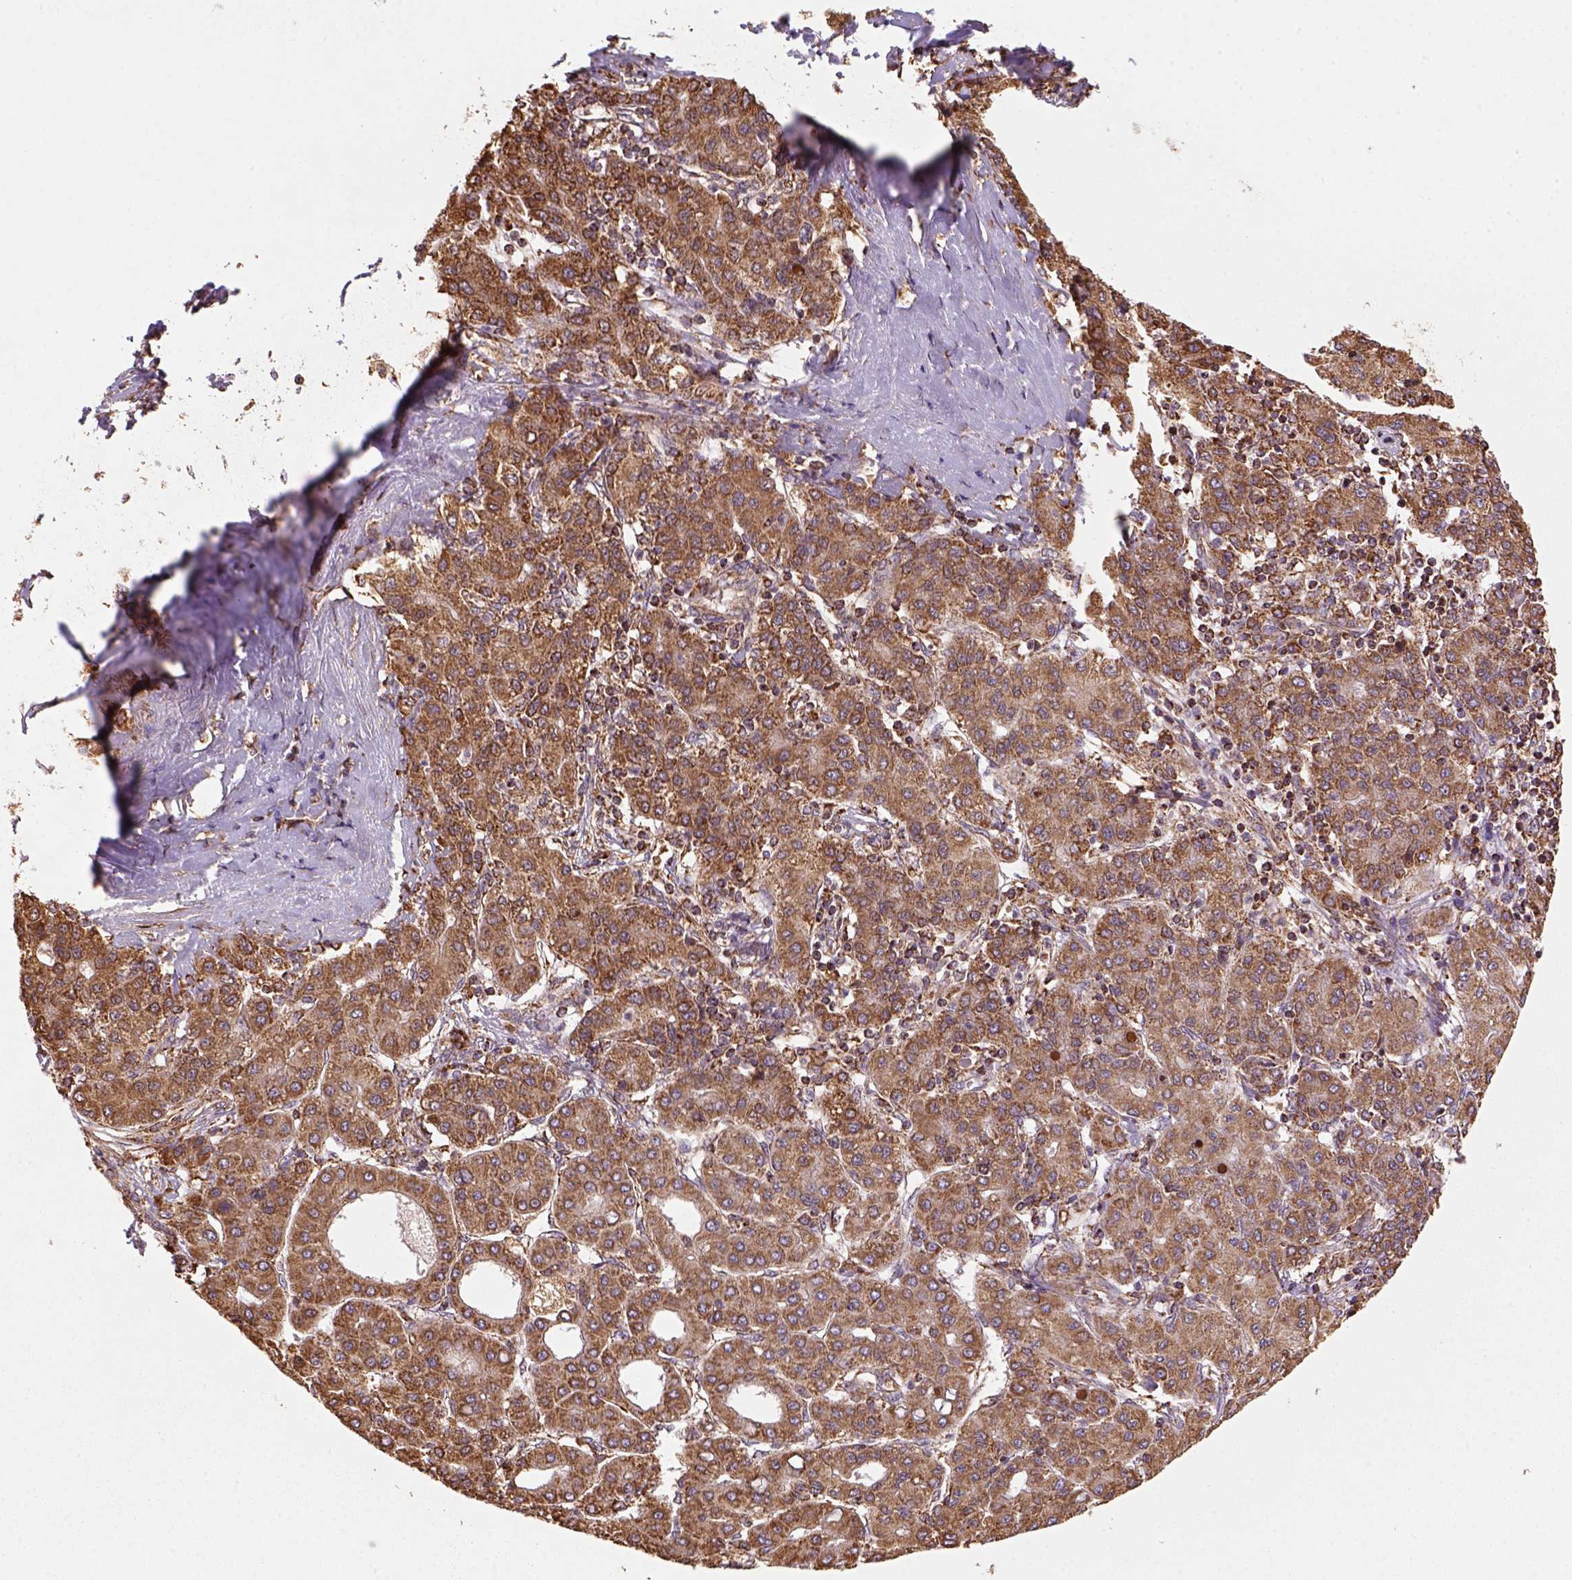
{"staining": {"intensity": "moderate", "quantity": ">75%", "location": "cytoplasmic/membranous"}, "tissue": "liver cancer", "cell_type": "Tumor cells", "image_type": "cancer", "snomed": [{"axis": "morphology", "description": "Carcinoma, Hepatocellular, NOS"}, {"axis": "topography", "description": "Liver"}], "caption": "Immunohistochemistry (IHC) (DAB (3,3'-diaminobenzidine)) staining of liver hepatocellular carcinoma displays moderate cytoplasmic/membranous protein expression in approximately >75% of tumor cells.", "gene": "MAPK8IP3", "patient": {"sex": "male", "age": 65}}